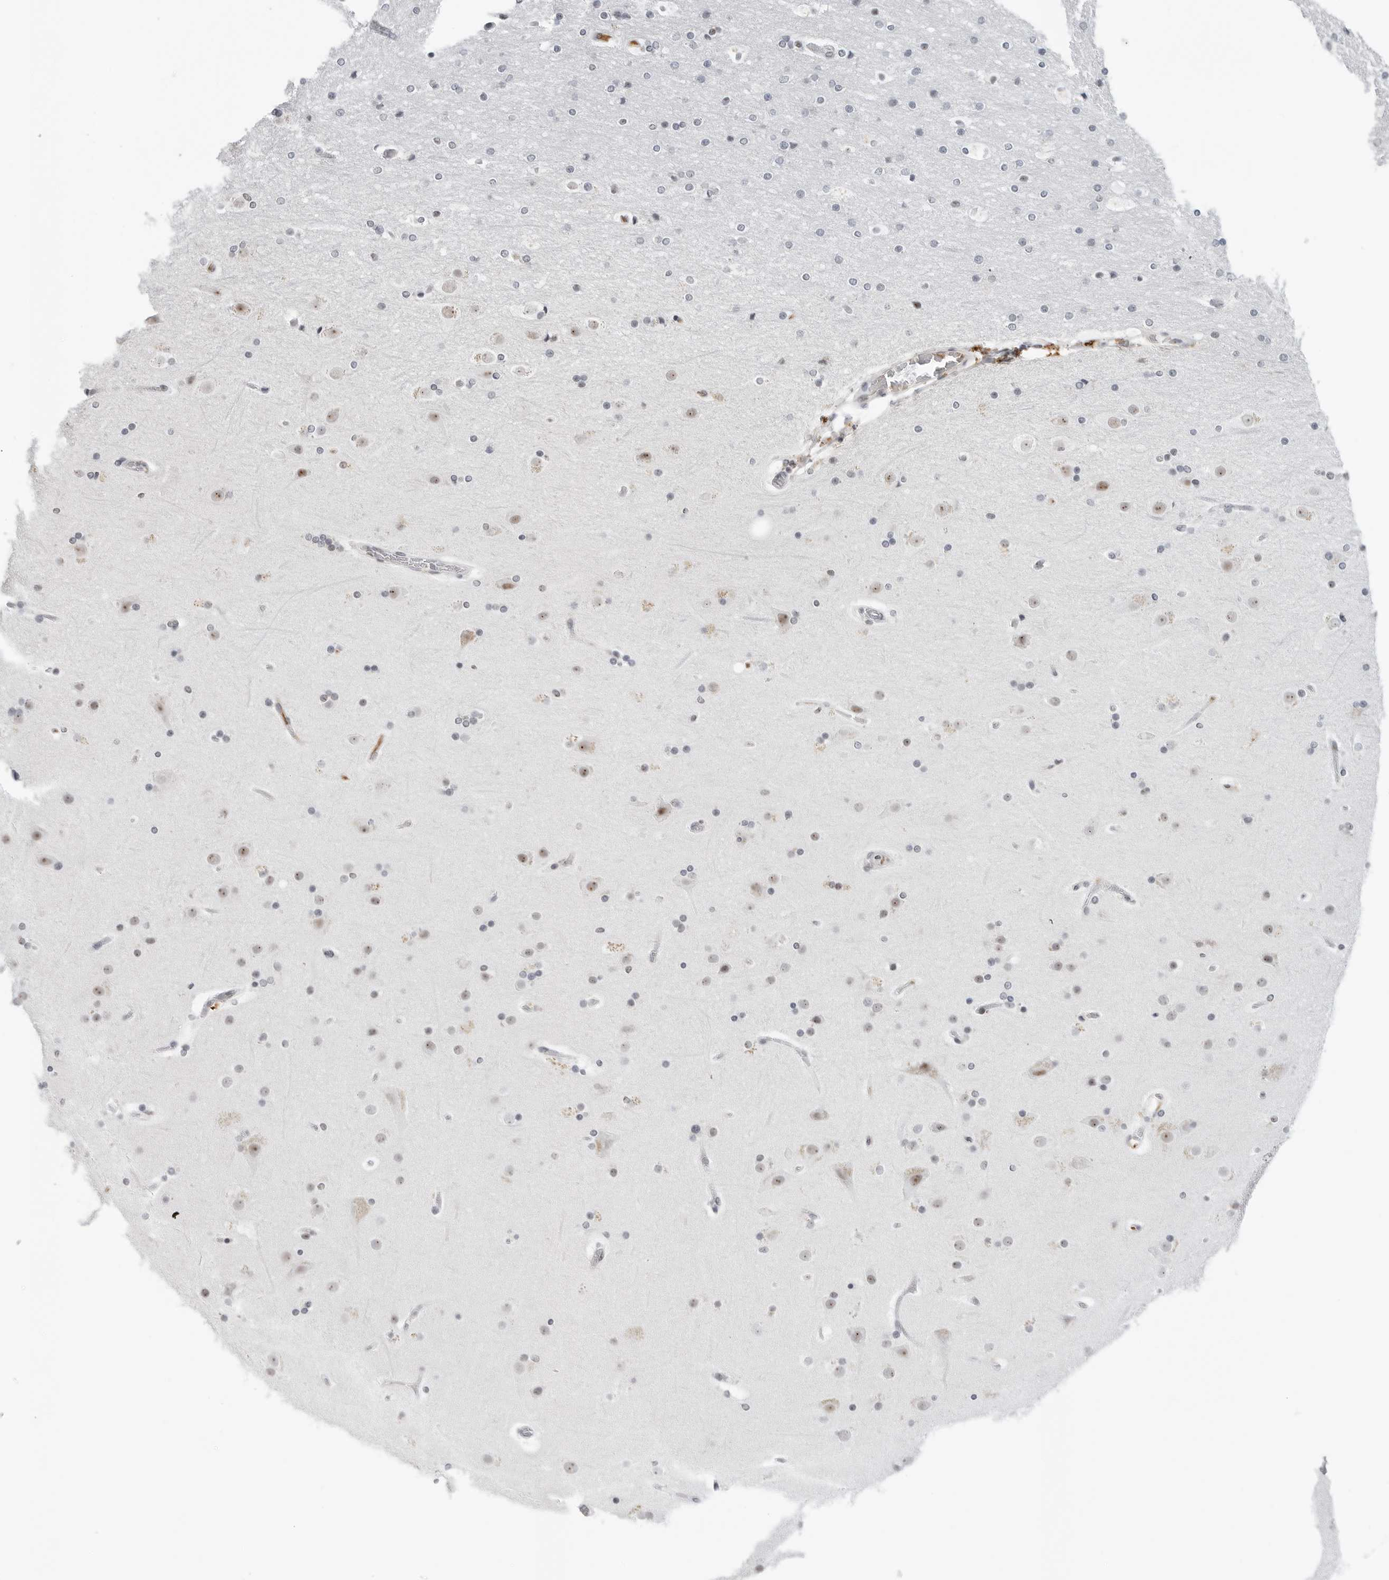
{"staining": {"intensity": "weak", "quantity": ">75%", "location": "cytoplasmic/membranous"}, "tissue": "cerebral cortex", "cell_type": "Endothelial cells", "image_type": "normal", "snomed": [{"axis": "morphology", "description": "Normal tissue, NOS"}, {"axis": "topography", "description": "Cerebral cortex"}], "caption": "Unremarkable cerebral cortex was stained to show a protein in brown. There is low levels of weak cytoplasmic/membranous expression in about >75% of endothelial cells. Using DAB (brown) and hematoxylin (blue) stains, captured at high magnification using brightfield microscopy.", "gene": "WRAP53", "patient": {"sex": "male", "age": 57}}